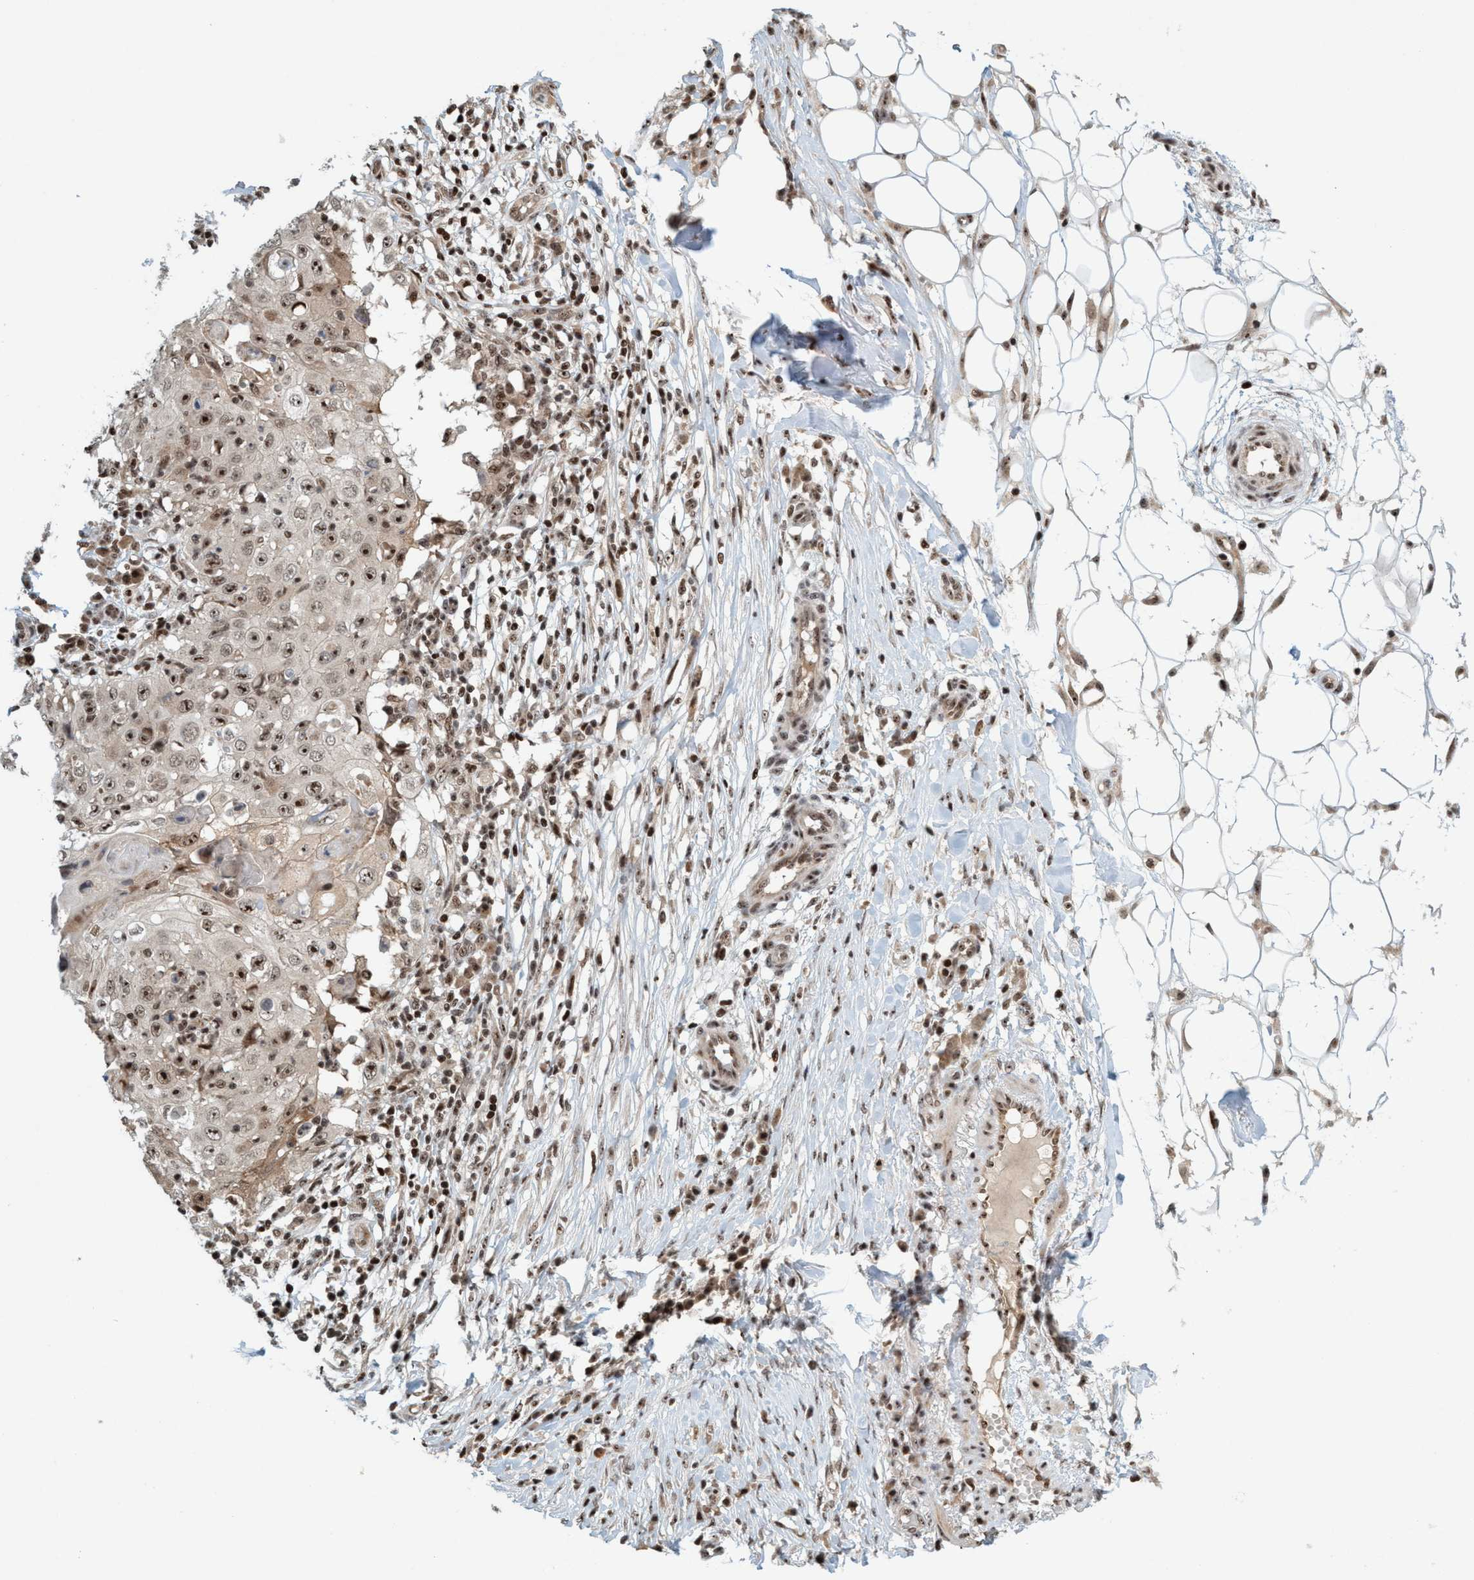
{"staining": {"intensity": "moderate", "quantity": ">75%", "location": "nuclear"}, "tissue": "skin cancer", "cell_type": "Tumor cells", "image_type": "cancer", "snomed": [{"axis": "morphology", "description": "Squamous cell carcinoma, NOS"}, {"axis": "topography", "description": "Skin"}], "caption": "Immunohistochemical staining of squamous cell carcinoma (skin) reveals medium levels of moderate nuclear protein staining in about >75% of tumor cells.", "gene": "SMCR8", "patient": {"sex": "male", "age": 86}}